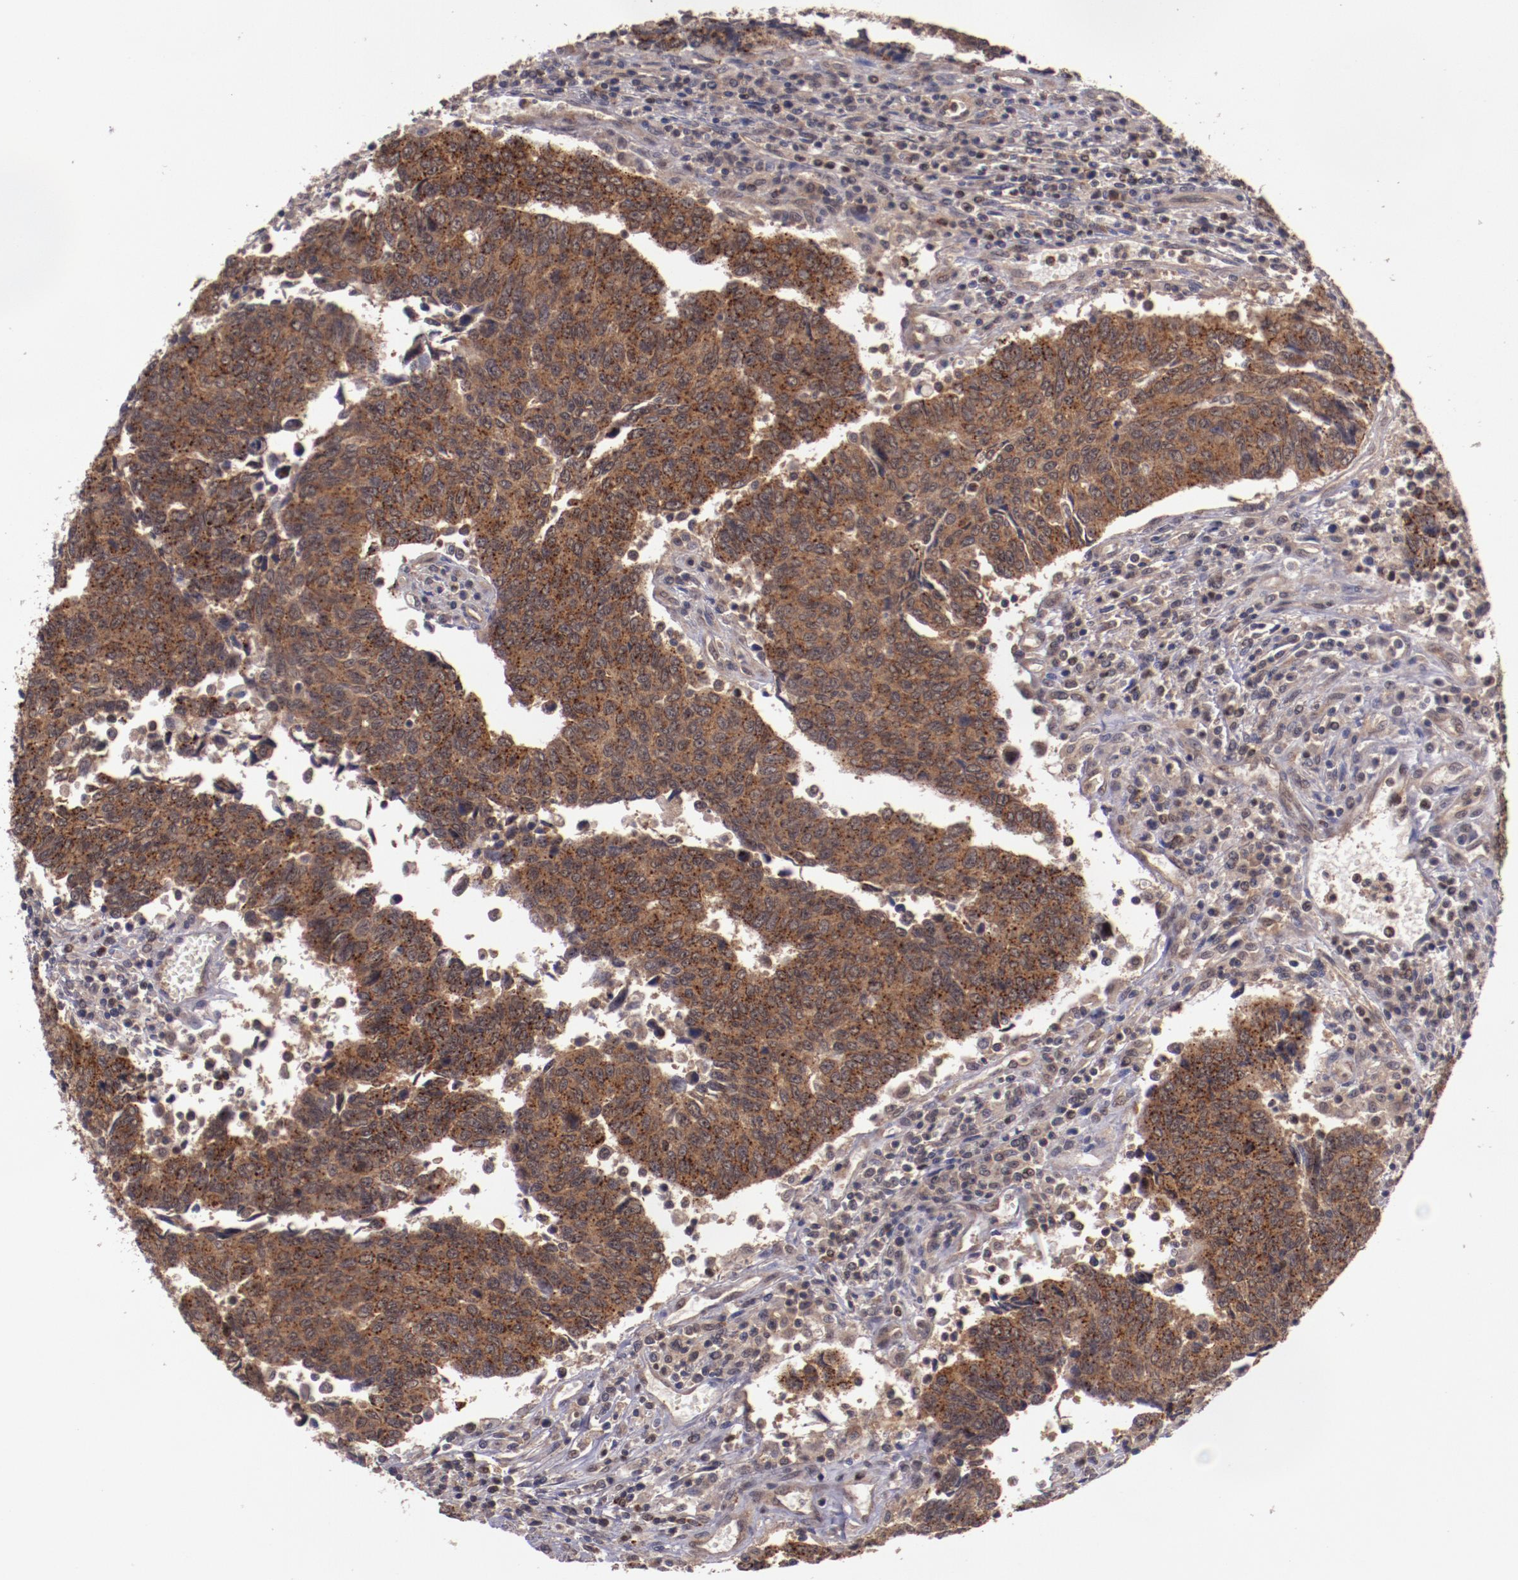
{"staining": {"intensity": "moderate", "quantity": ">75%", "location": "cytoplasmic/membranous"}, "tissue": "urothelial cancer", "cell_type": "Tumor cells", "image_type": "cancer", "snomed": [{"axis": "morphology", "description": "Urothelial carcinoma, High grade"}, {"axis": "topography", "description": "Urinary bladder"}], "caption": "Protein analysis of urothelial cancer tissue reveals moderate cytoplasmic/membranous expression in about >75% of tumor cells.", "gene": "FTSJ1", "patient": {"sex": "male", "age": 86}}